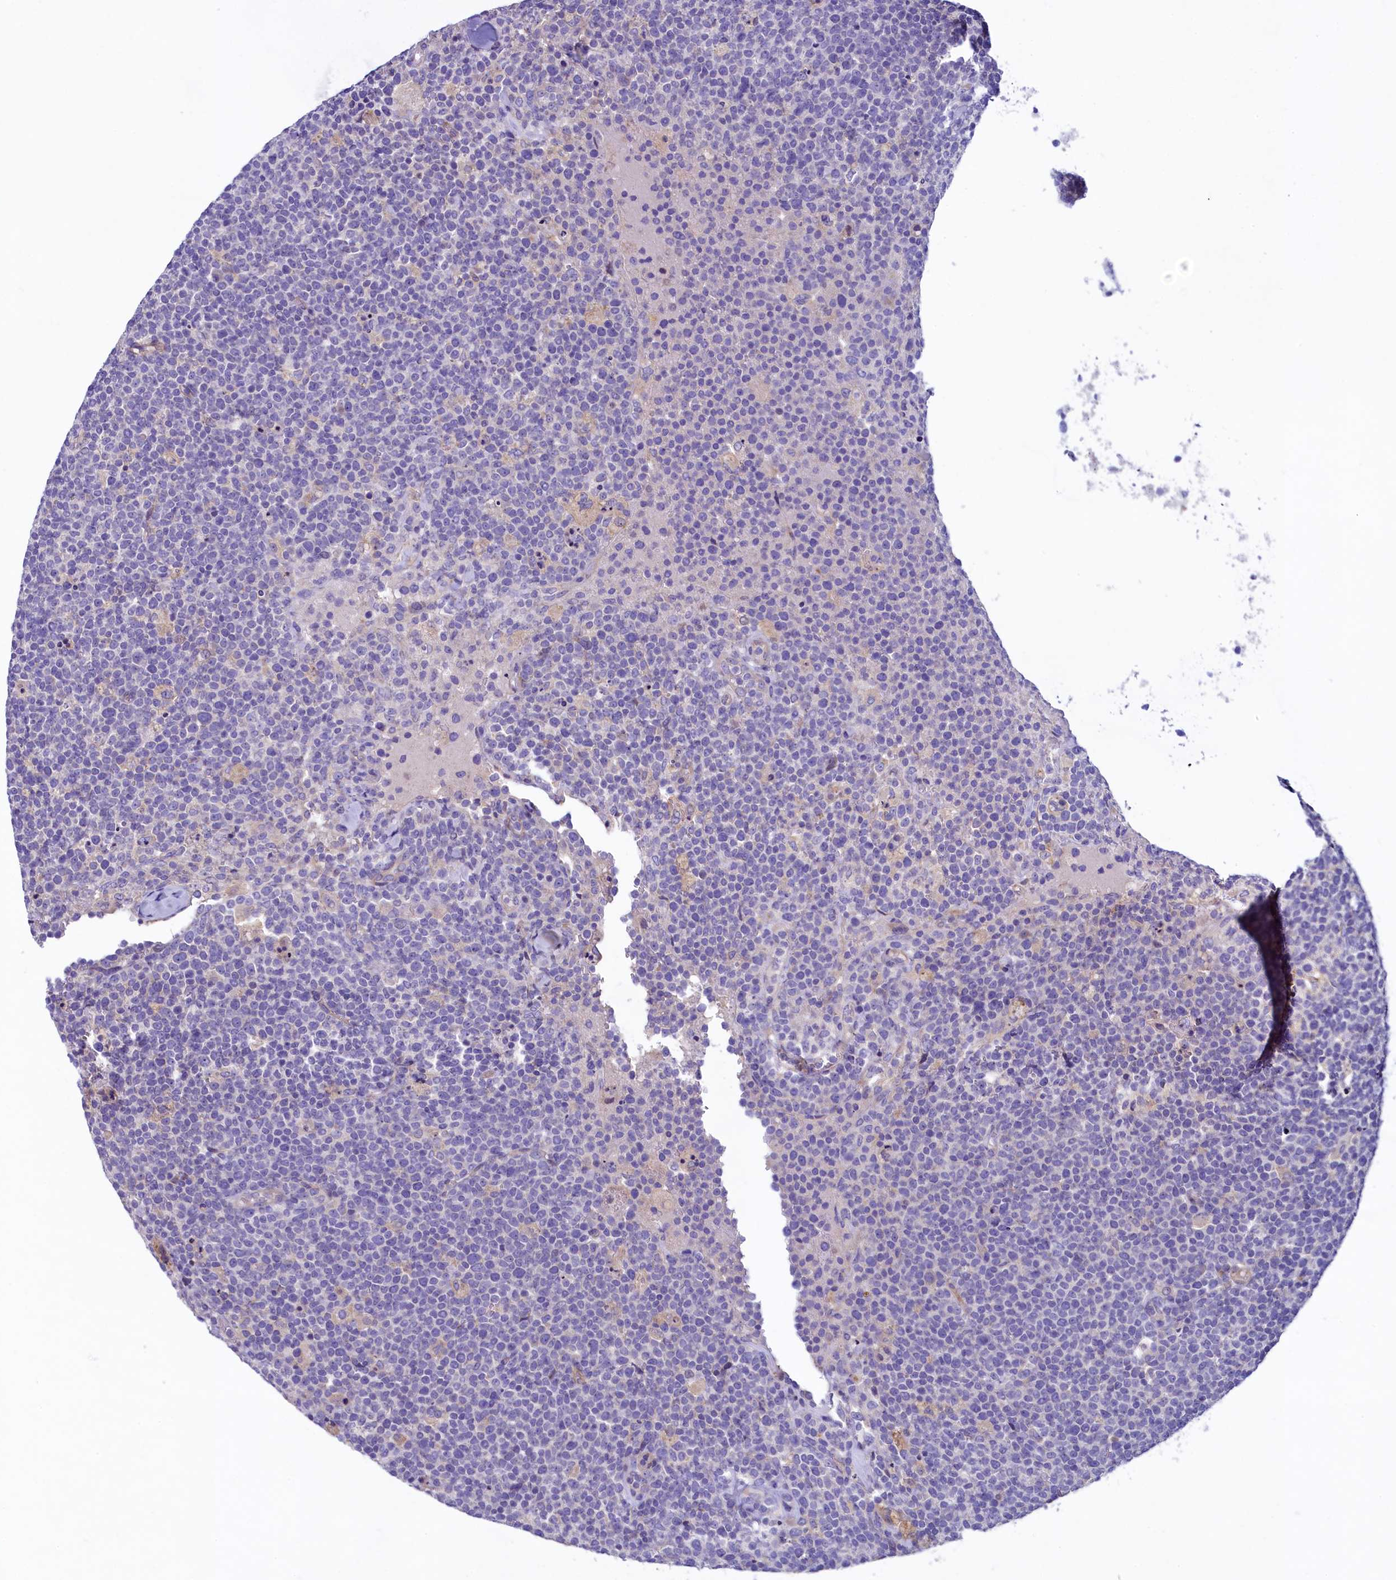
{"staining": {"intensity": "negative", "quantity": "none", "location": "none"}, "tissue": "lymphoma", "cell_type": "Tumor cells", "image_type": "cancer", "snomed": [{"axis": "morphology", "description": "Malignant lymphoma, non-Hodgkin's type, High grade"}, {"axis": "topography", "description": "Lymph node"}], "caption": "IHC of lymphoma displays no expression in tumor cells.", "gene": "KRBOX5", "patient": {"sex": "male", "age": 61}}